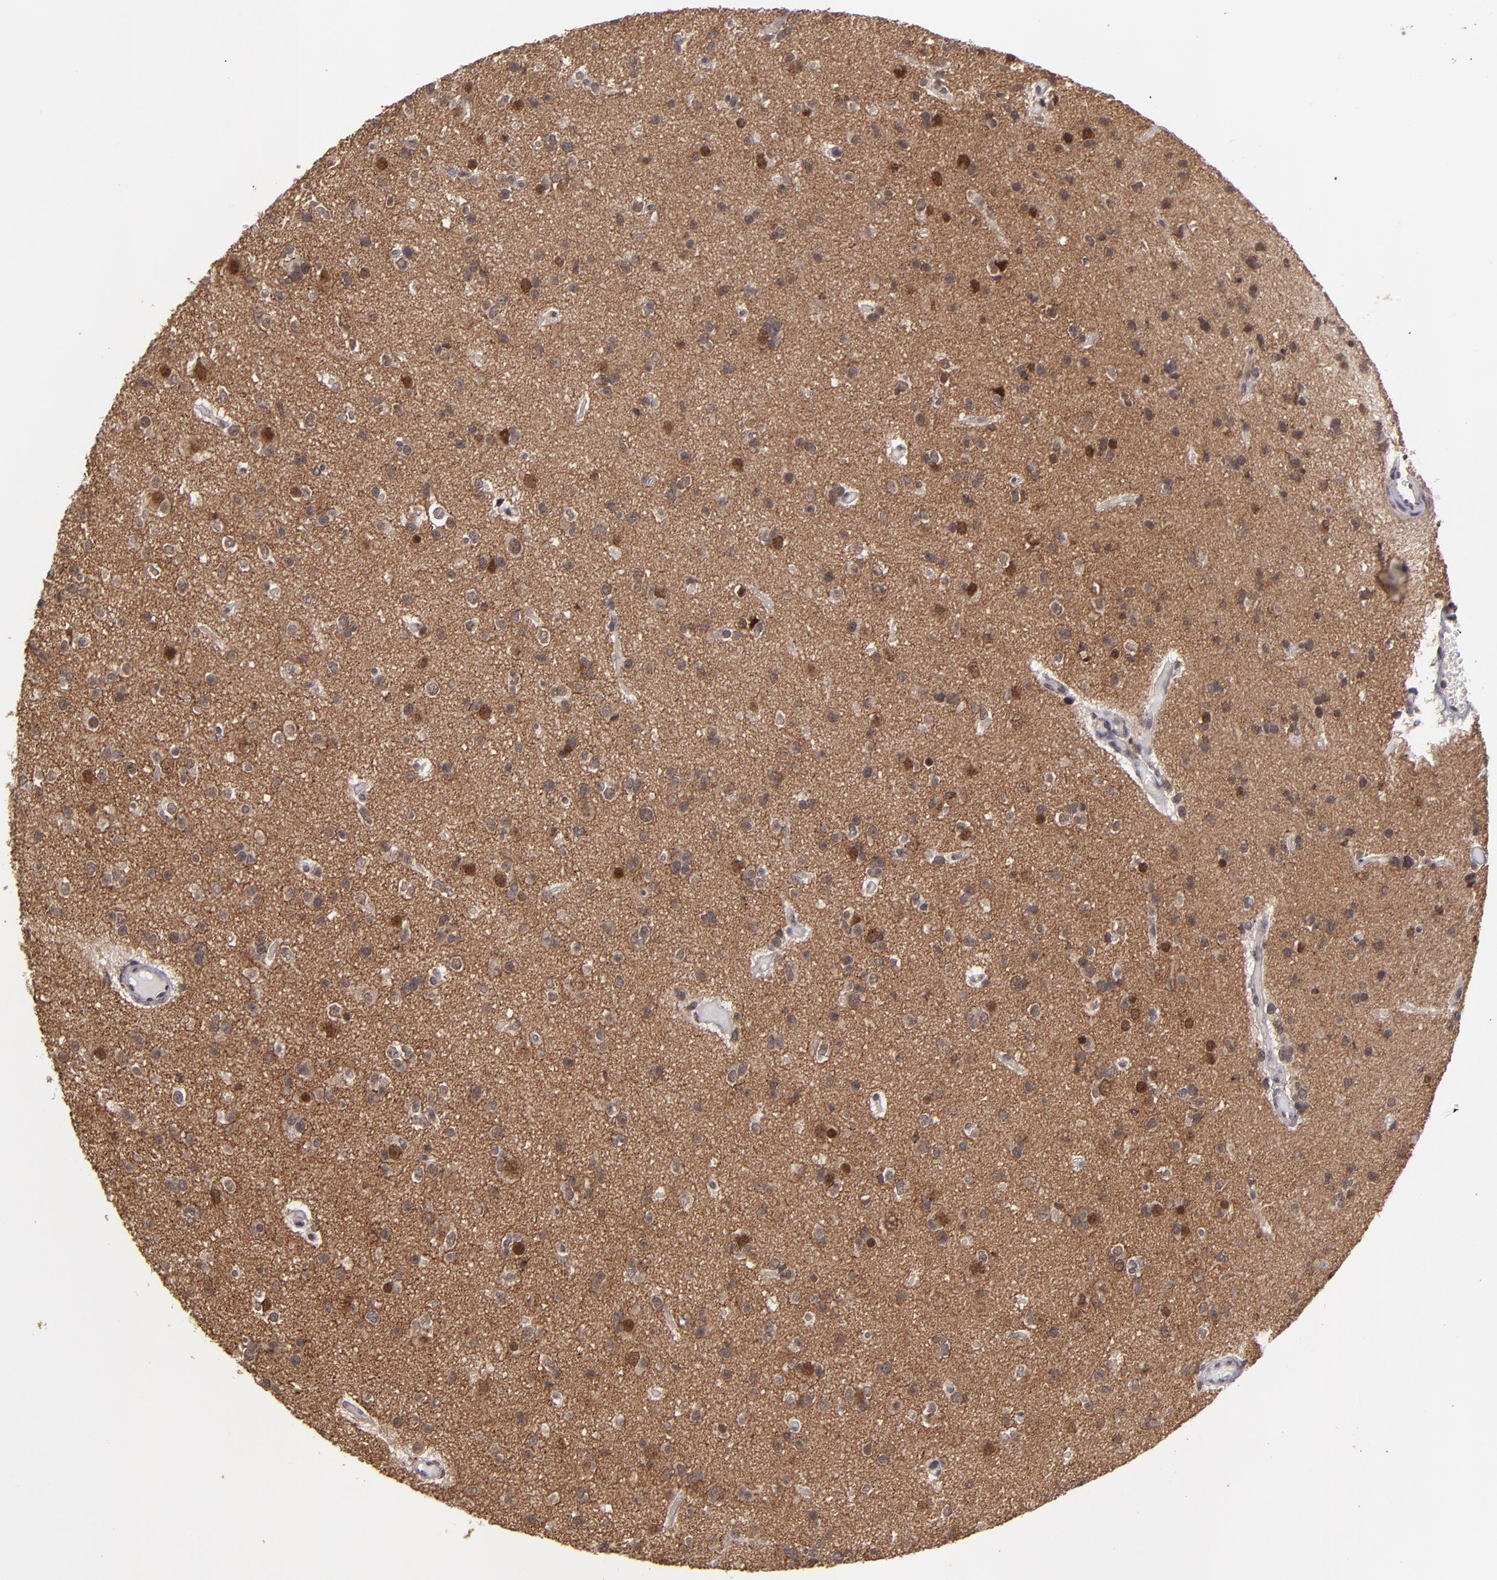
{"staining": {"intensity": "moderate", "quantity": "<25%", "location": "nuclear"}, "tissue": "glioma", "cell_type": "Tumor cells", "image_type": "cancer", "snomed": [{"axis": "morphology", "description": "Glioma, malignant, Low grade"}, {"axis": "topography", "description": "Brain"}], "caption": "A high-resolution image shows immunohistochemistry staining of glioma, which displays moderate nuclear positivity in about <25% of tumor cells.", "gene": "SIPA1L1", "patient": {"sex": "male", "age": 42}}